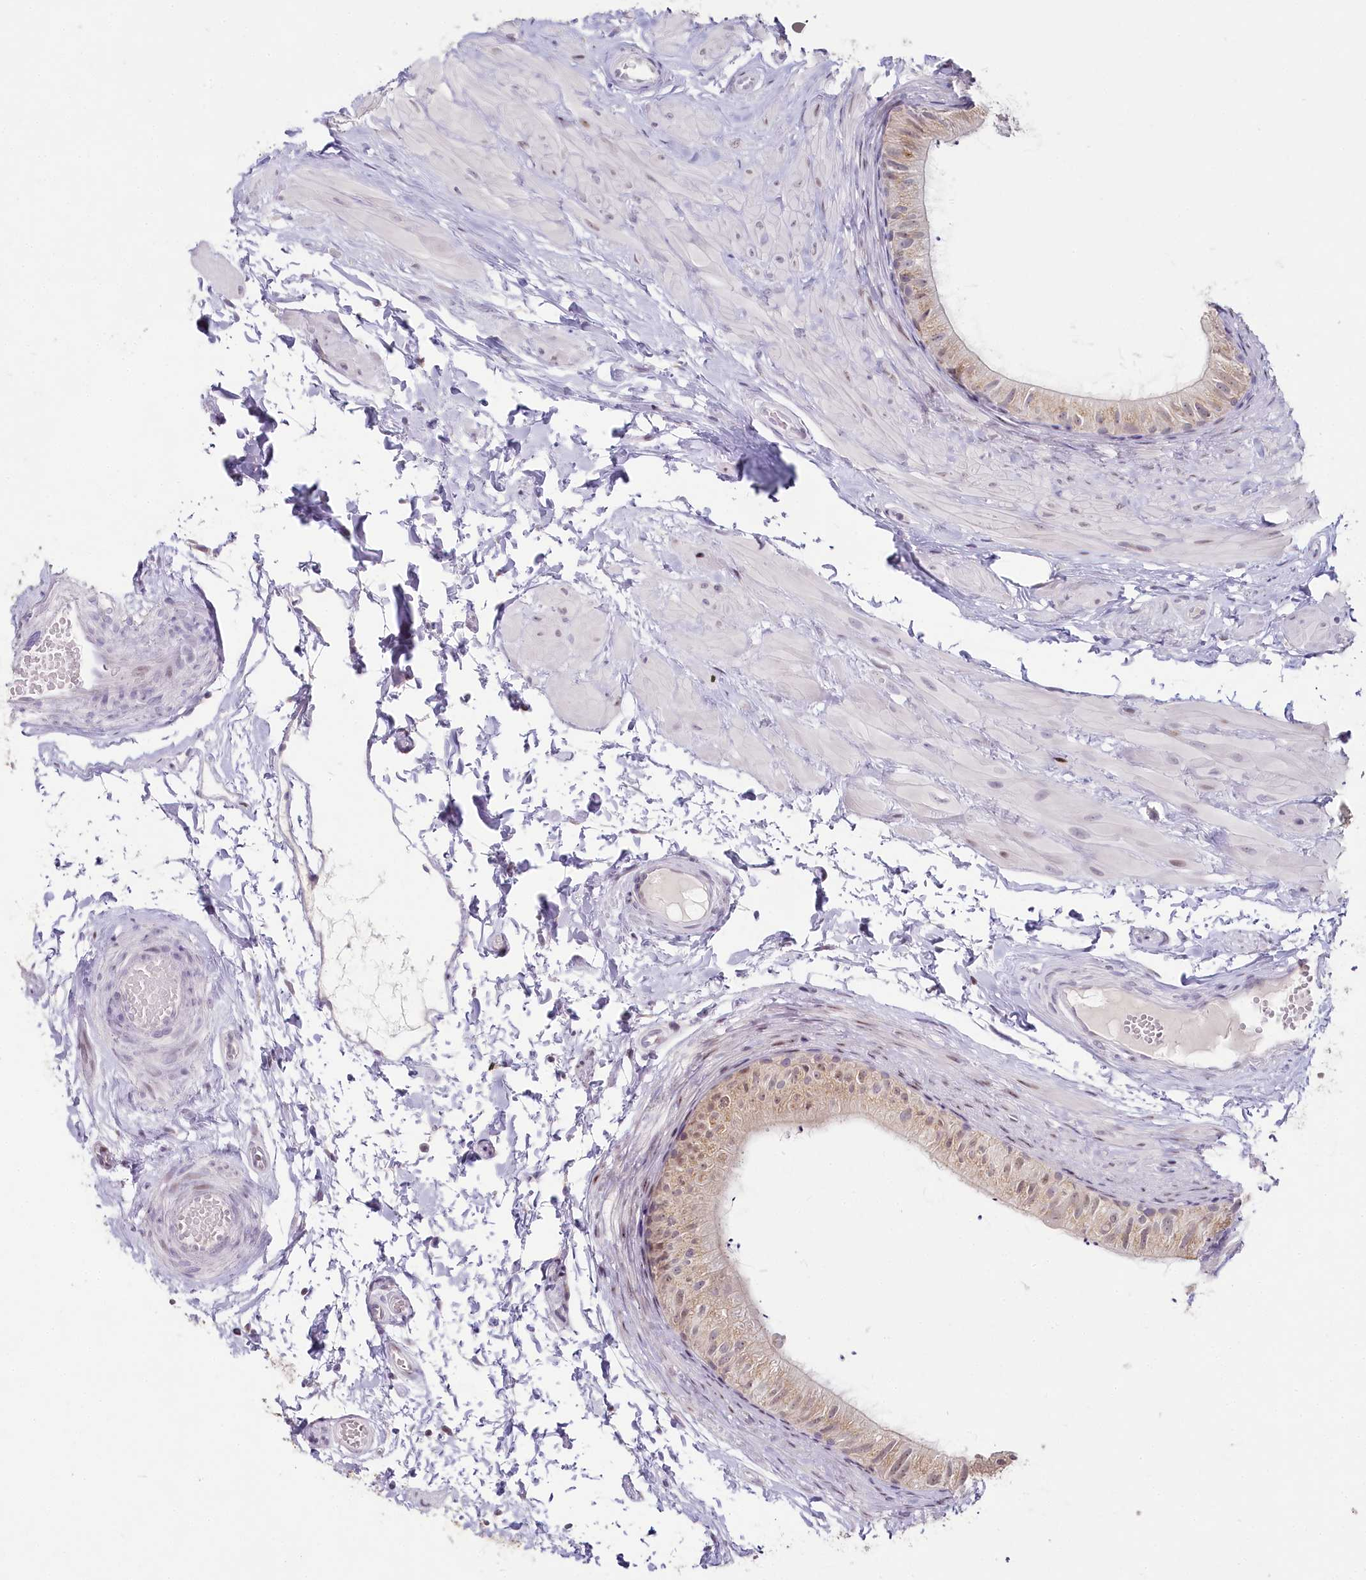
{"staining": {"intensity": "weak", "quantity": ">75%", "location": "cytoplasmic/membranous,nuclear"}, "tissue": "epididymis", "cell_type": "Glandular cells", "image_type": "normal", "snomed": [{"axis": "morphology", "description": "Normal tissue, NOS"}, {"axis": "topography", "description": "Epididymis"}], "caption": "Glandular cells reveal low levels of weak cytoplasmic/membranous,nuclear positivity in approximately >75% of cells in benign human epididymis. Immunohistochemistry stains the protein in brown and the nuclei are stained blue.", "gene": "HPD", "patient": {"sex": "male", "age": 50}}